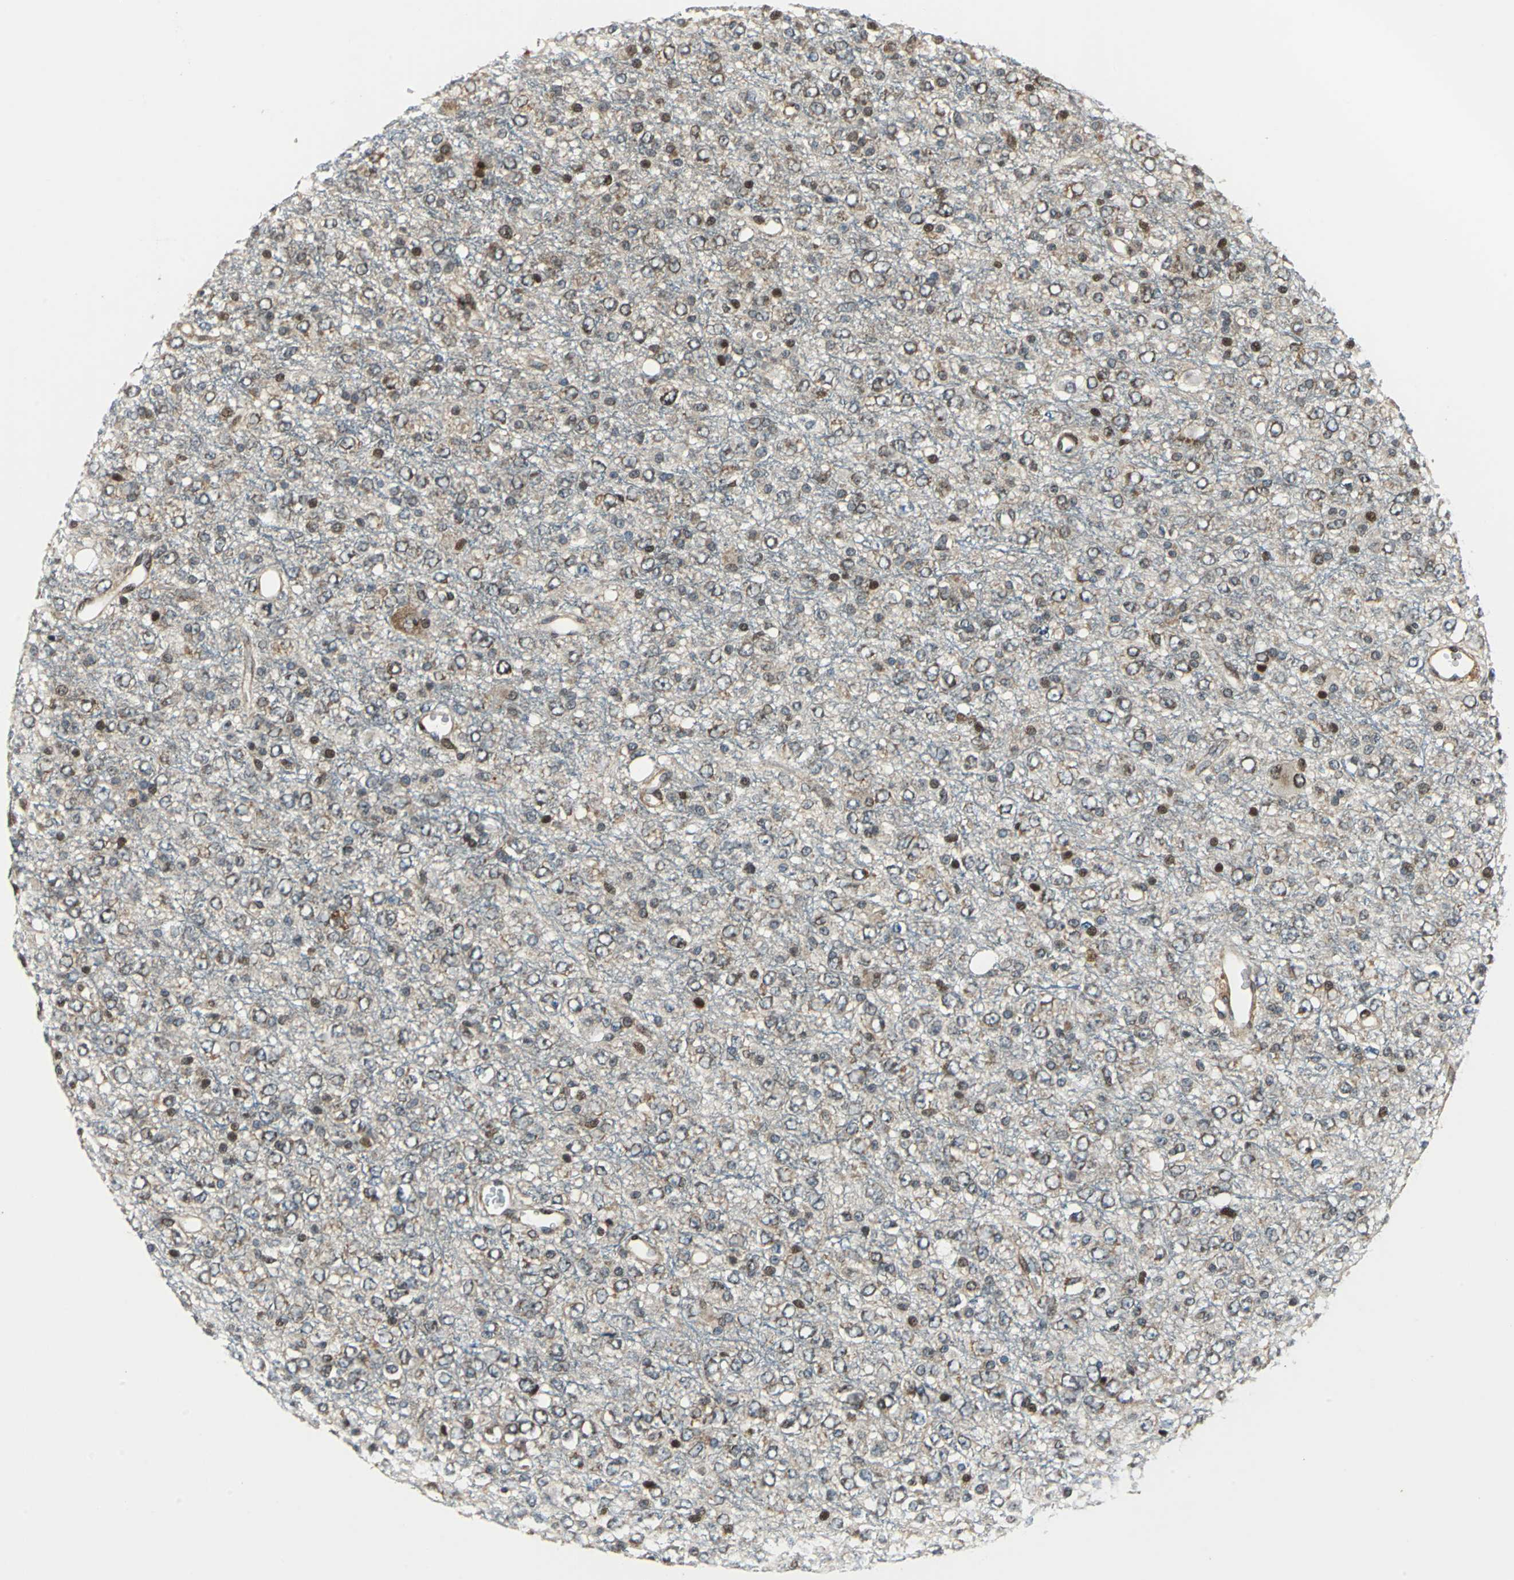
{"staining": {"intensity": "moderate", "quantity": "25%-75%", "location": "cytoplasmic/membranous,nuclear"}, "tissue": "glioma", "cell_type": "Tumor cells", "image_type": "cancer", "snomed": [{"axis": "morphology", "description": "Glioma, malignant, High grade"}, {"axis": "topography", "description": "pancreas cauda"}], "caption": "Immunohistochemistry (IHC) of human malignant glioma (high-grade) displays medium levels of moderate cytoplasmic/membranous and nuclear positivity in approximately 25%-75% of tumor cells. The staining was performed using DAB to visualize the protein expression in brown, while the nuclei were stained in blue with hematoxylin (Magnification: 20x).", "gene": "AATF", "patient": {"sex": "male", "age": 60}}